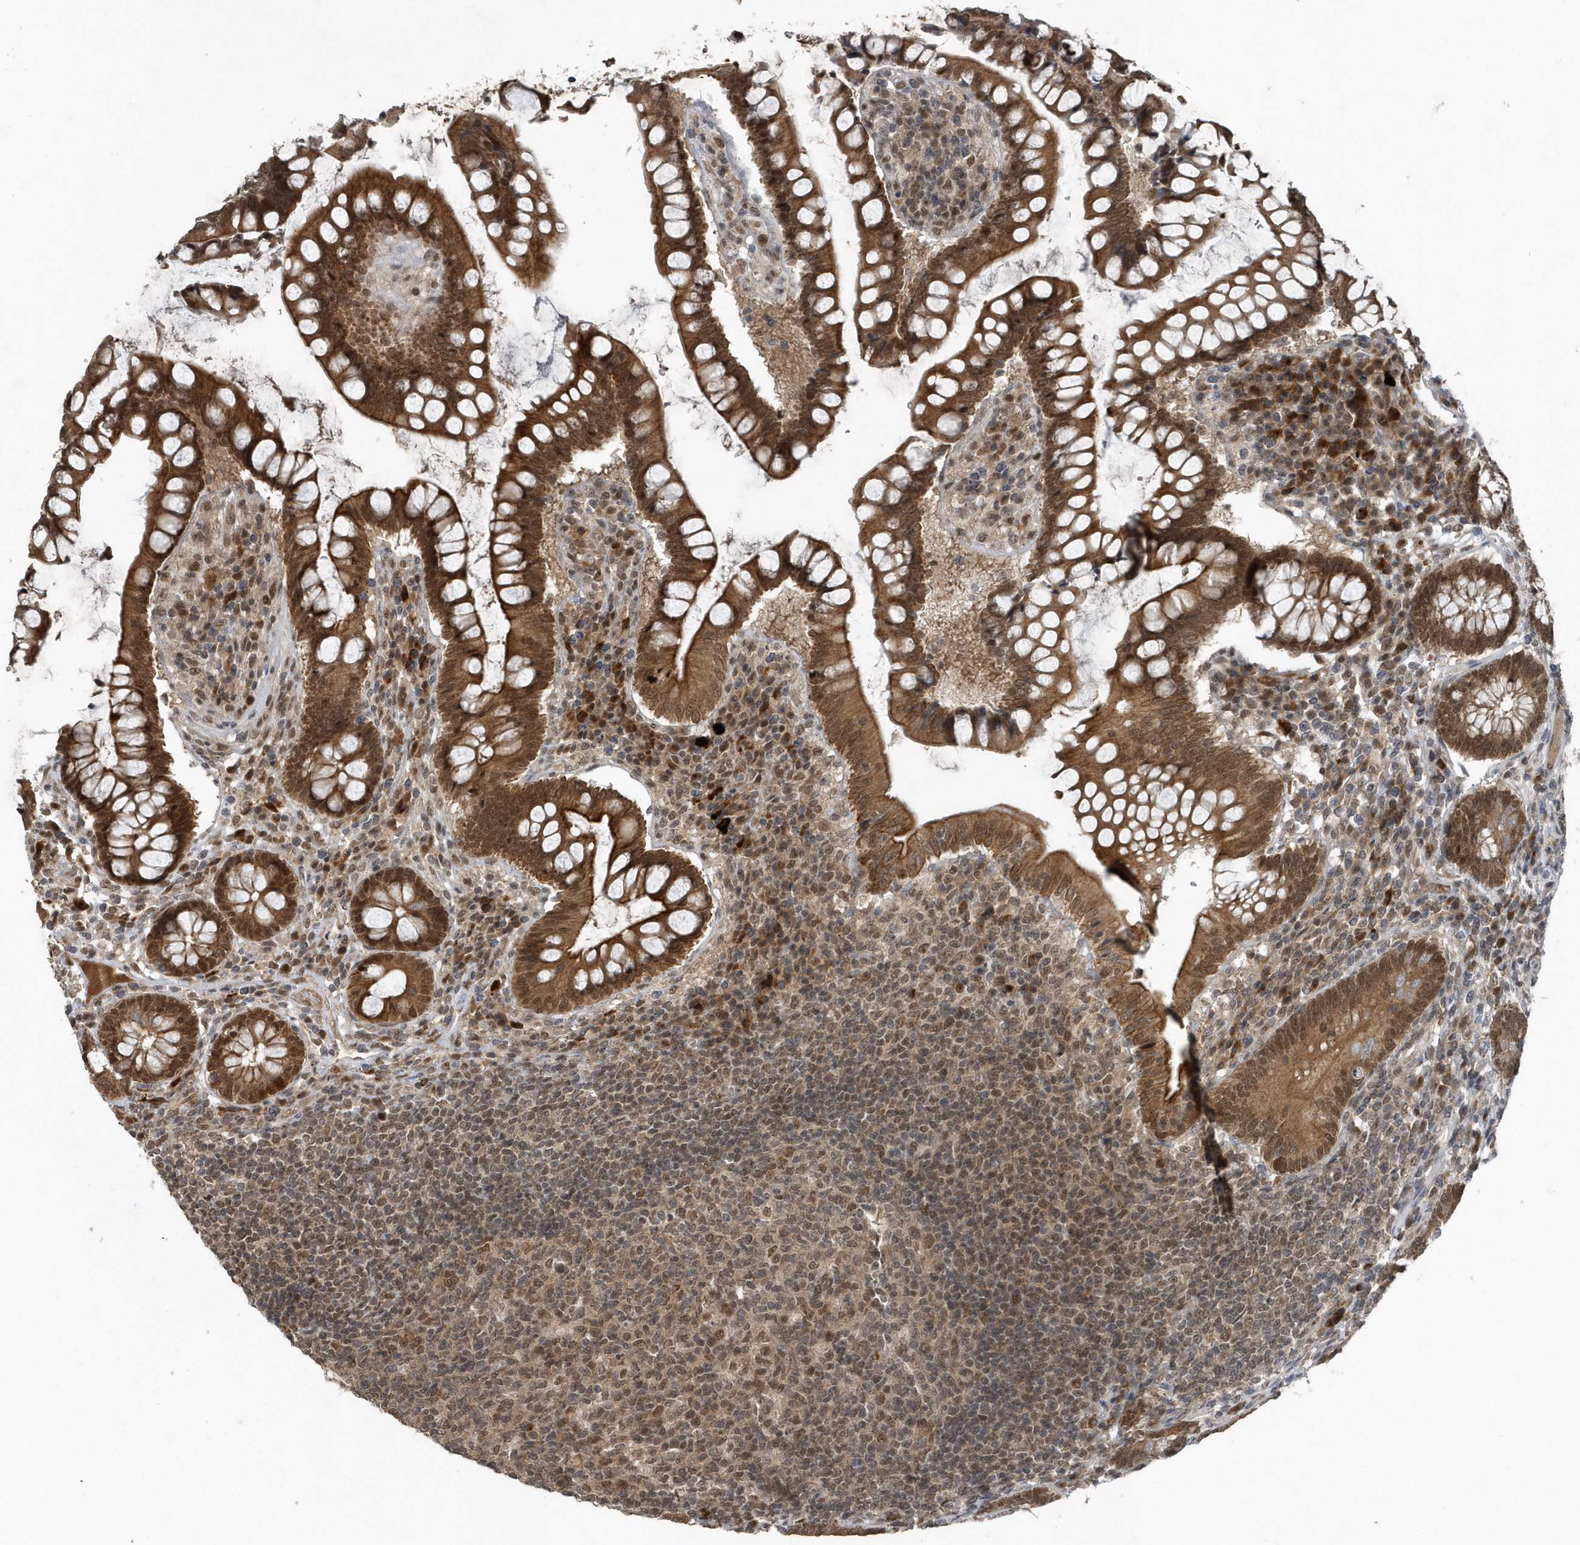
{"staining": {"intensity": "moderate", "quantity": ">75%", "location": "cytoplasmic/membranous,nuclear"}, "tissue": "colon", "cell_type": "Endothelial cells", "image_type": "normal", "snomed": [{"axis": "morphology", "description": "Normal tissue, NOS"}, {"axis": "topography", "description": "Colon"}], "caption": "A micrograph showing moderate cytoplasmic/membranous,nuclear expression in approximately >75% of endothelial cells in unremarkable colon, as visualized by brown immunohistochemical staining.", "gene": "QTRT2", "patient": {"sex": "female", "age": 79}}